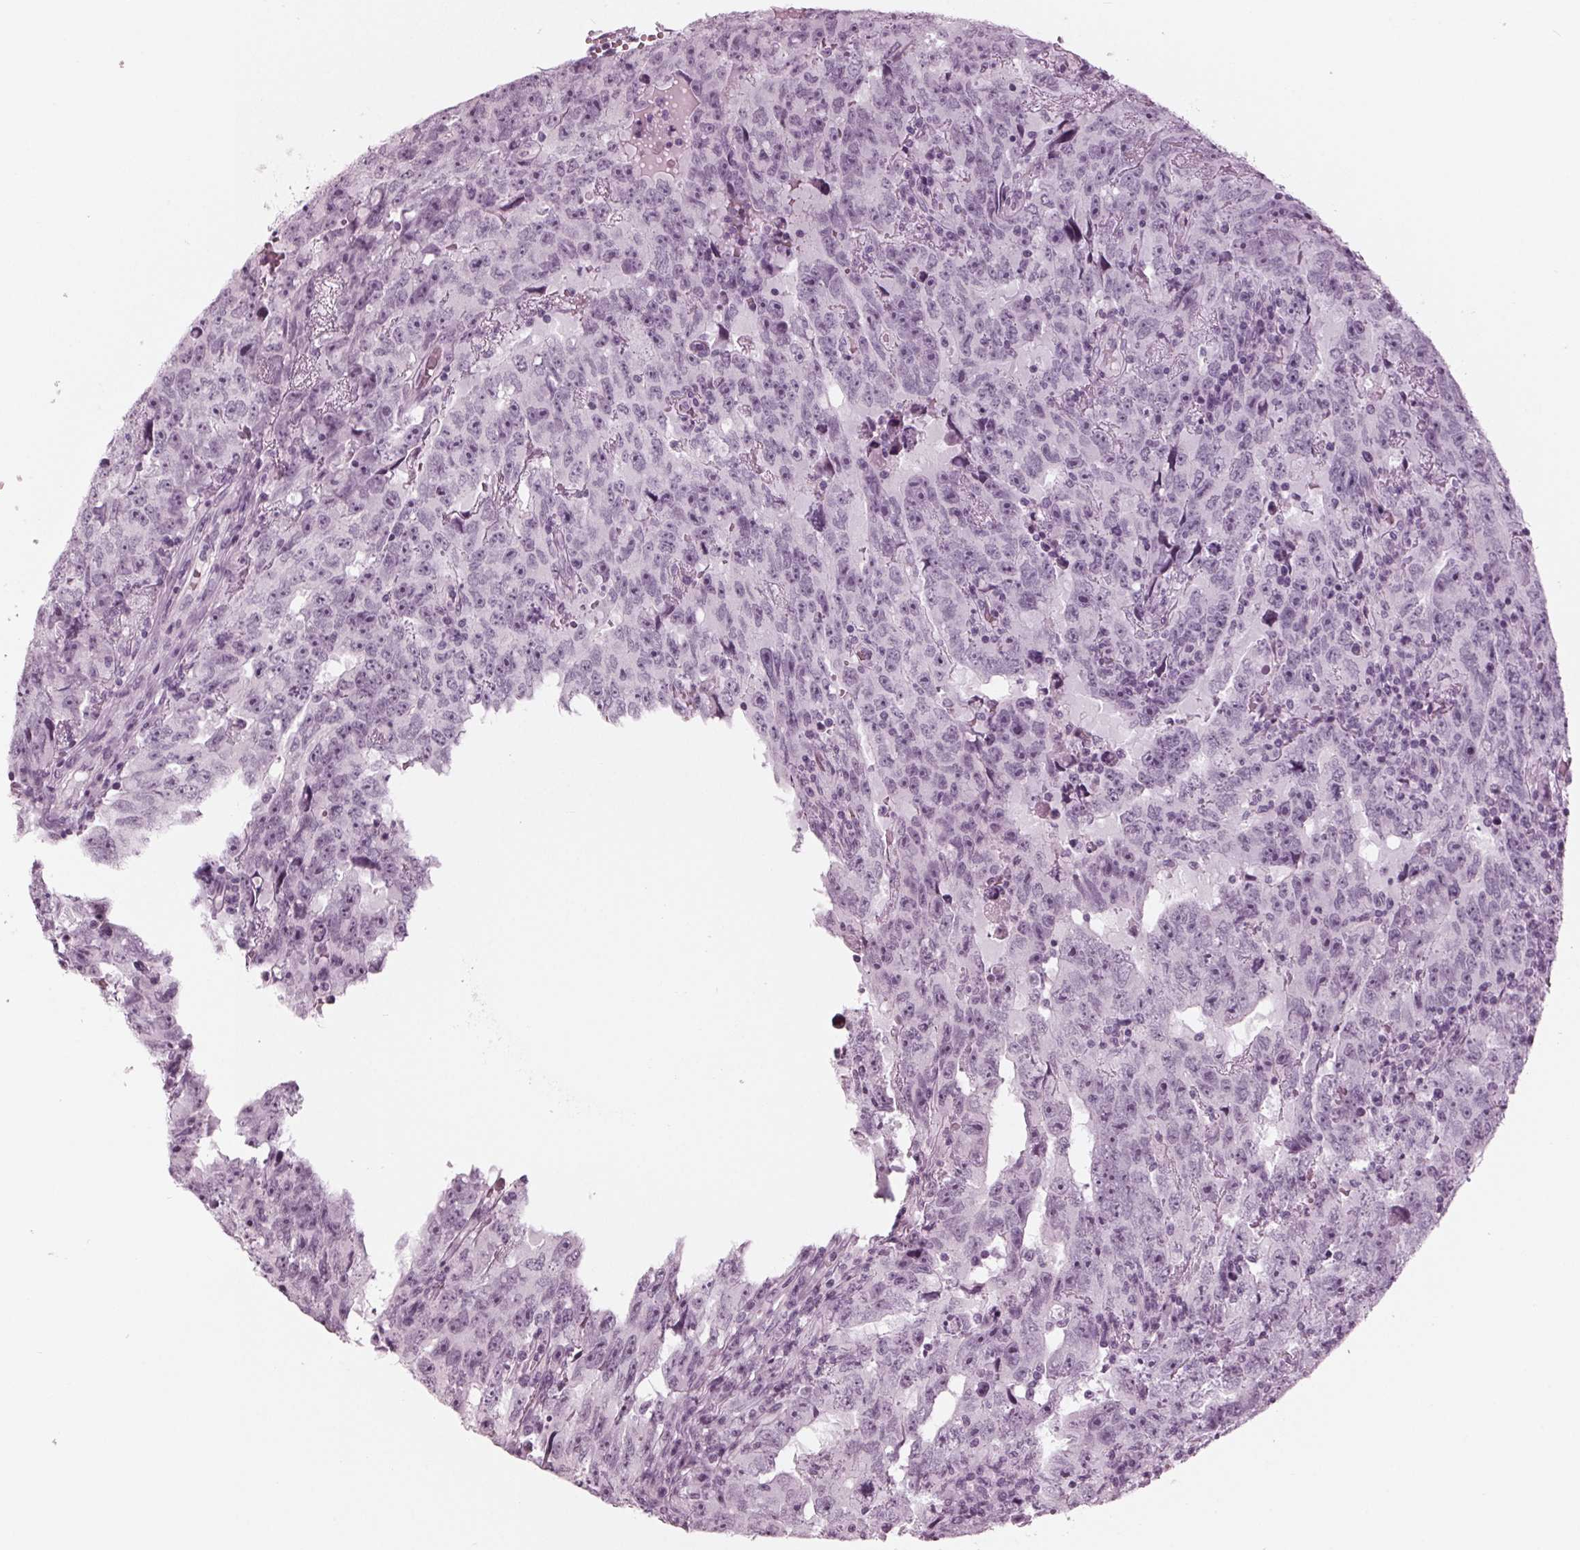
{"staining": {"intensity": "negative", "quantity": "none", "location": "none"}, "tissue": "testis cancer", "cell_type": "Tumor cells", "image_type": "cancer", "snomed": [{"axis": "morphology", "description": "Carcinoma, Embryonal, NOS"}, {"axis": "topography", "description": "Testis"}], "caption": "This micrograph is of testis cancer stained with immunohistochemistry to label a protein in brown with the nuclei are counter-stained blue. There is no positivity in tumor cells. (Brightfield microscopy of DAB immunohistochemistry at high magnification).", "gene": "KRT28", "patient": {"sex": "male", "age": 24}}